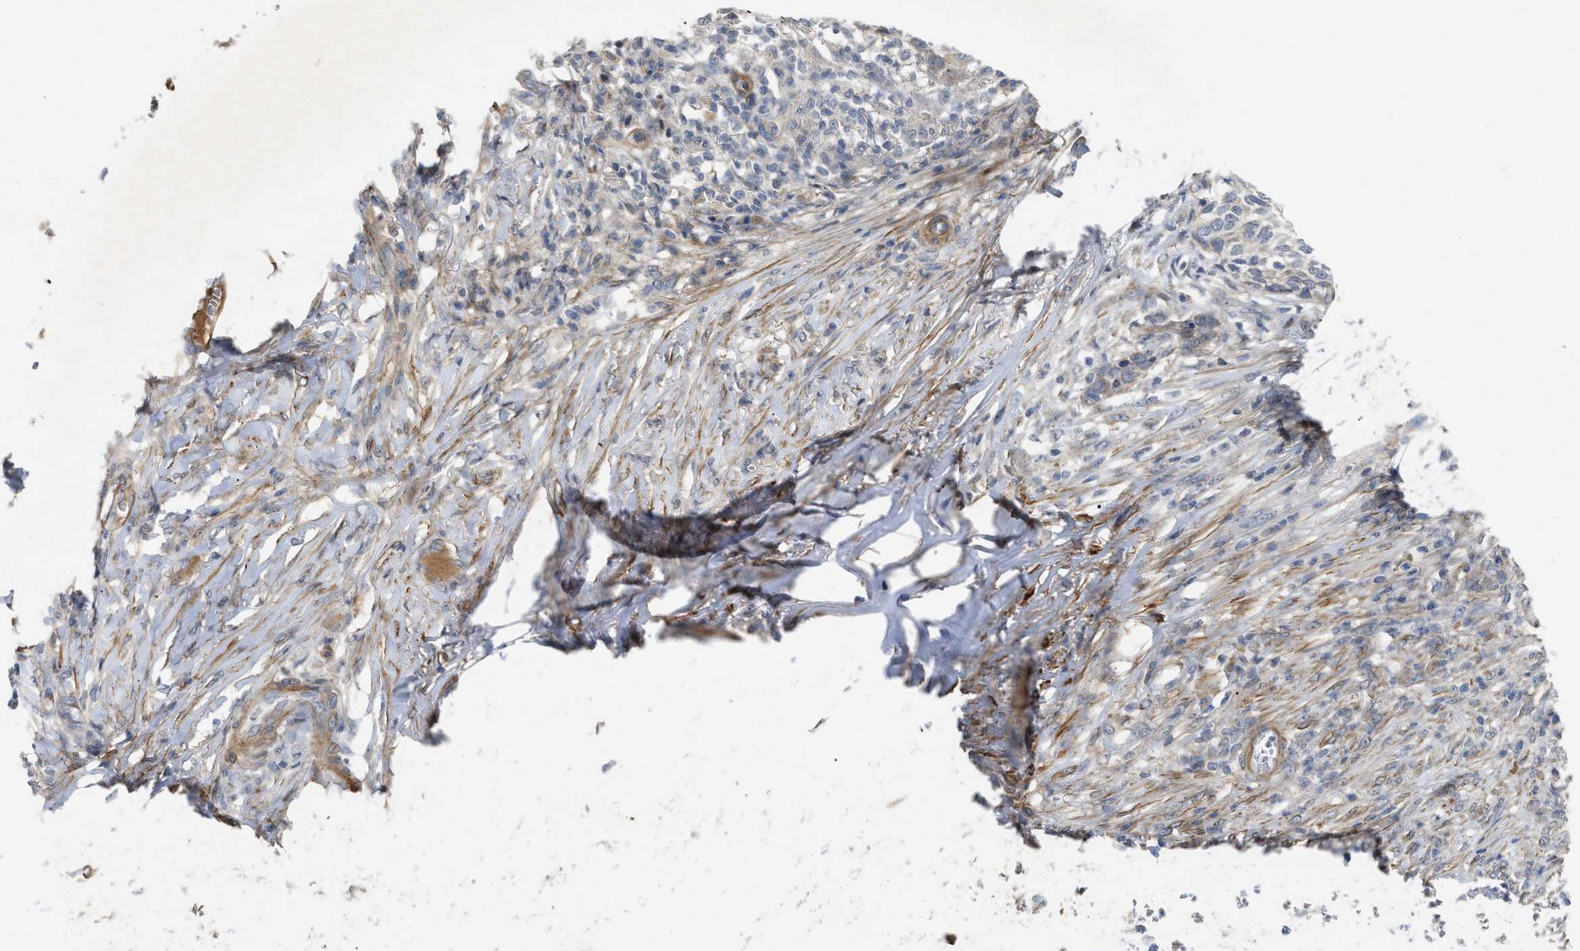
{"staining": {"intensity": "negative", "quantity": "none", "location": "none"}, "tissue": "skin cancer", "cell_type": "Tumor cells", "image_type": "cancer", "snomed": [{"axis": "morphology", "description": "Basal cell carcinoma"}, {"axis": "topography", "description": "Skin"}], "caption": "Micrograph shows no protein staining in tumor cells of skin cancer tissue.", "gene": "ST6GALNAC6", "patient": {"sex": "male", "age": 85}}